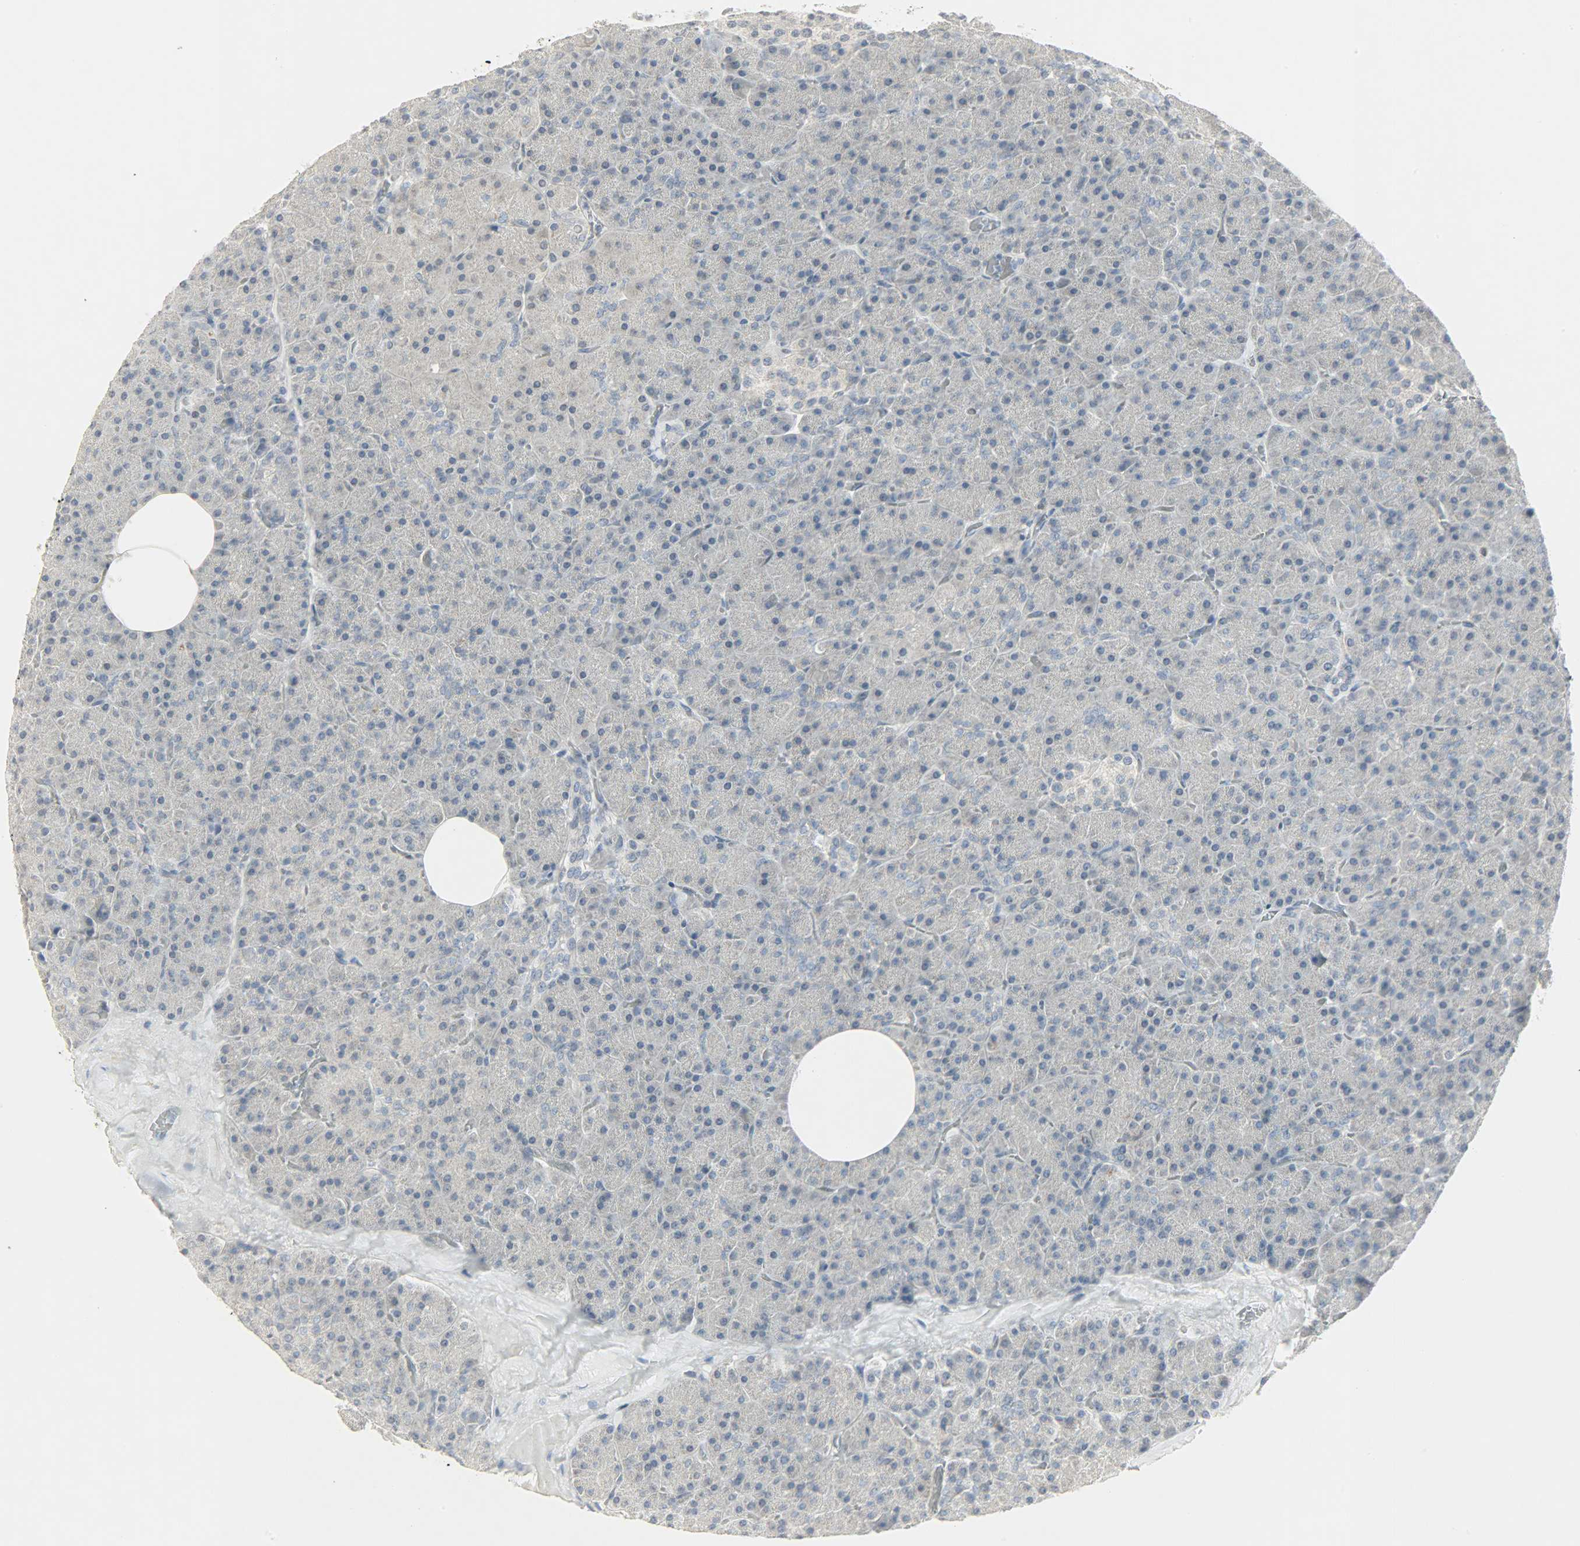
{"staining": {"intensity": "weak", "quantity": "25%-75%", "location": "cytoplasmic/membranous"}, "tissue": "pancreas", "cell_type": "Exocrine glandular cells", "image_type": "normal", "snomed": [{"axis": "morphology", "description": "Normal tissue, NOS"}, {"axis": "topography", "description": "Pancreas"}], "caption": "An immunohistochemistry (IHC) histopathology image of unremarkable tissue is shown. Protein staining in brown highlights weak cytoplasmic/membranous positivity in pancreas within exocrine glandular cells. (IHC, brightfield microscopy, high magnification).", "gene": "CAMK4", "patient": {"sex": "female", "age": 35}}